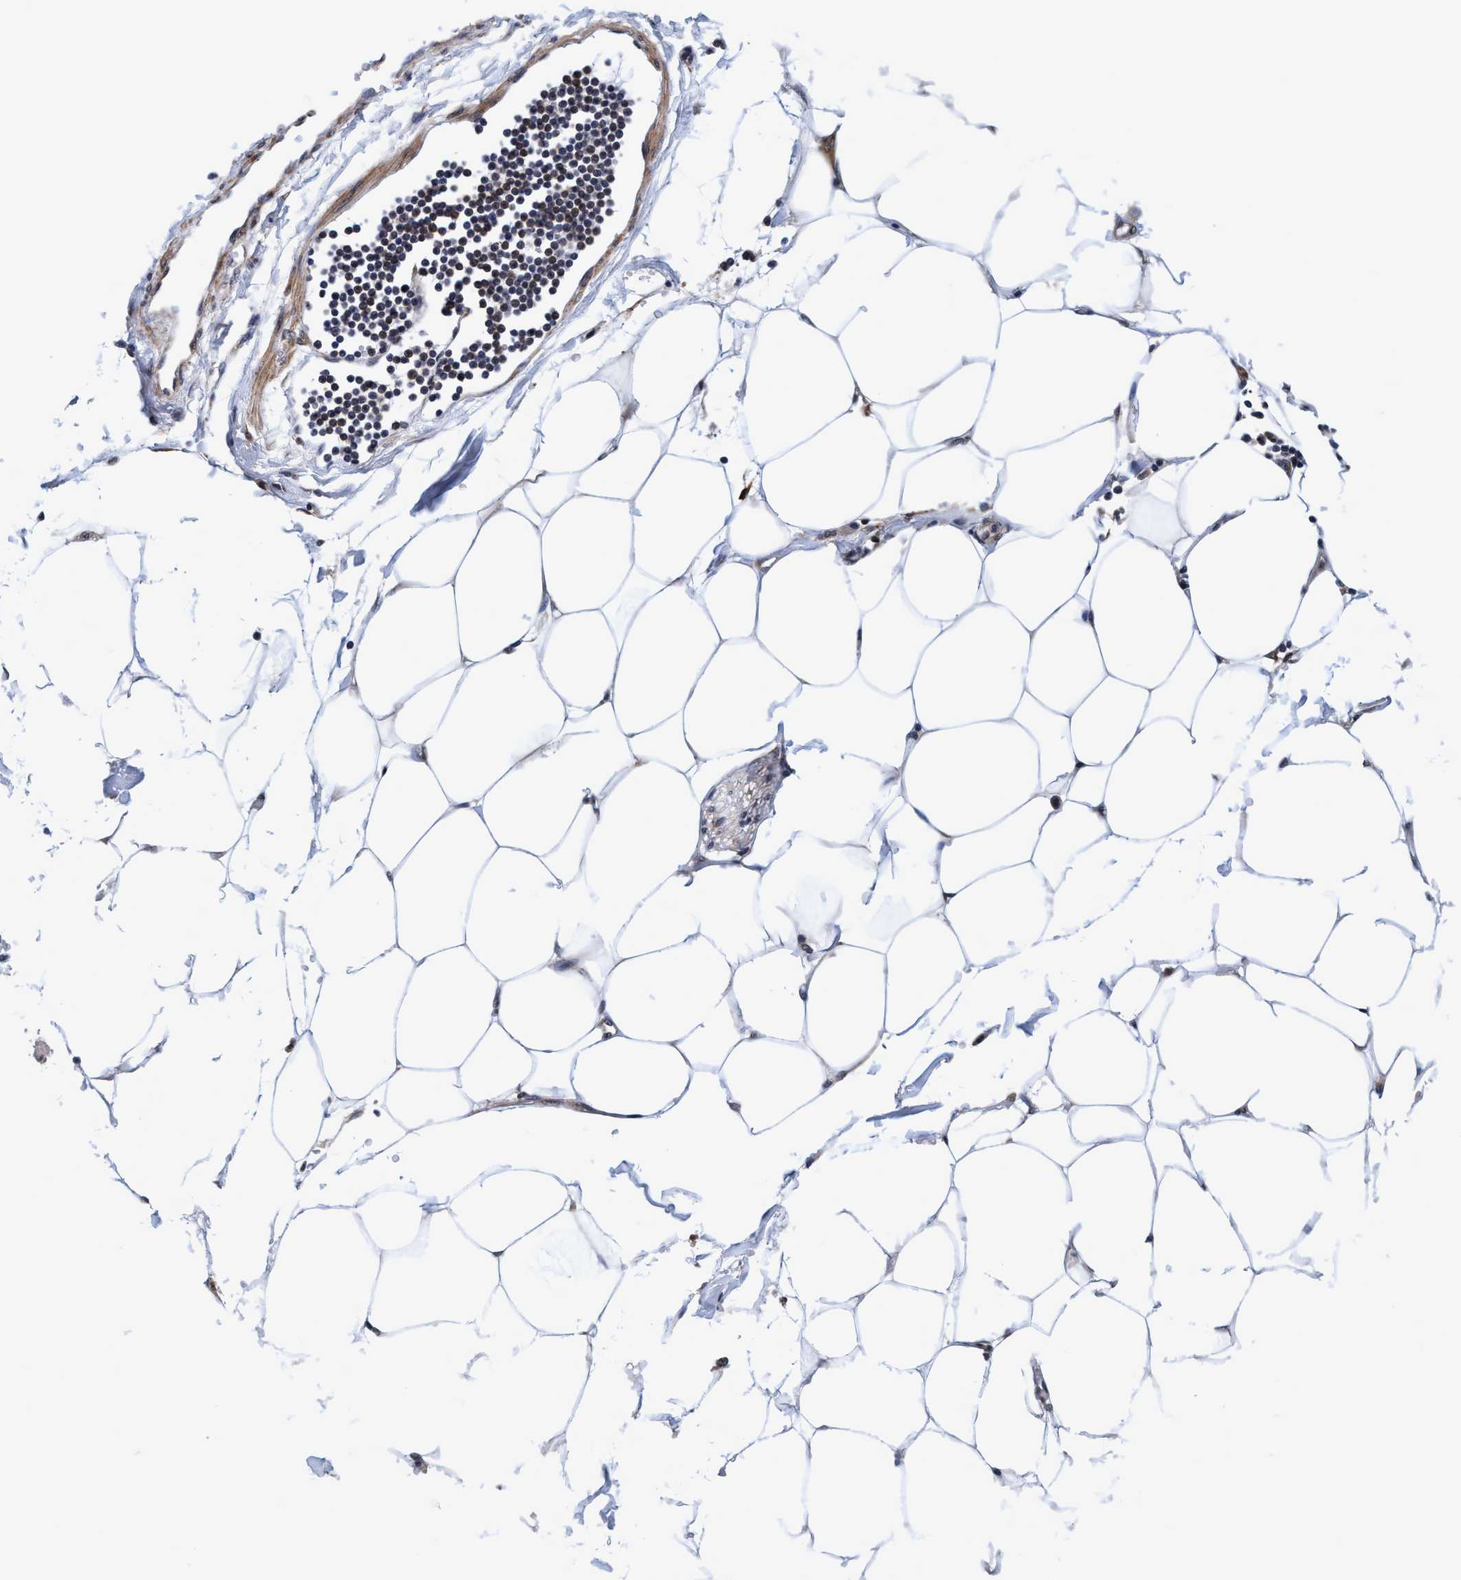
{"staining": {"intensity": "moderate", "quantity": ">75%", "location": "cytoplasmic/membranous"}, "tissue": "adipose tissue", "cell_type": "Adipocytes", "image_type": "normal", "snomed": [{"axis": "morphology", "description": "Normal tissue, NOS"}, {"axis": "morphology", "description": "Adenocarcinoma, NOS"}, {"axis": "topography", "description": "Colon"}, {"axis": "topography", "description": "Peripheral nerve tissue"}], "caption": "Immunohistochemistry (IHC) (DAB (3,3'-diaminobenzidine)) staining of normal adipose tissue shows moderate cytoplasmic/membranous protein positivity in about >75% of adipocytes. Nuclei are stained in blue.", "gene": "CALCOCO2", "patient": {"sex": "male", "age": 14}}